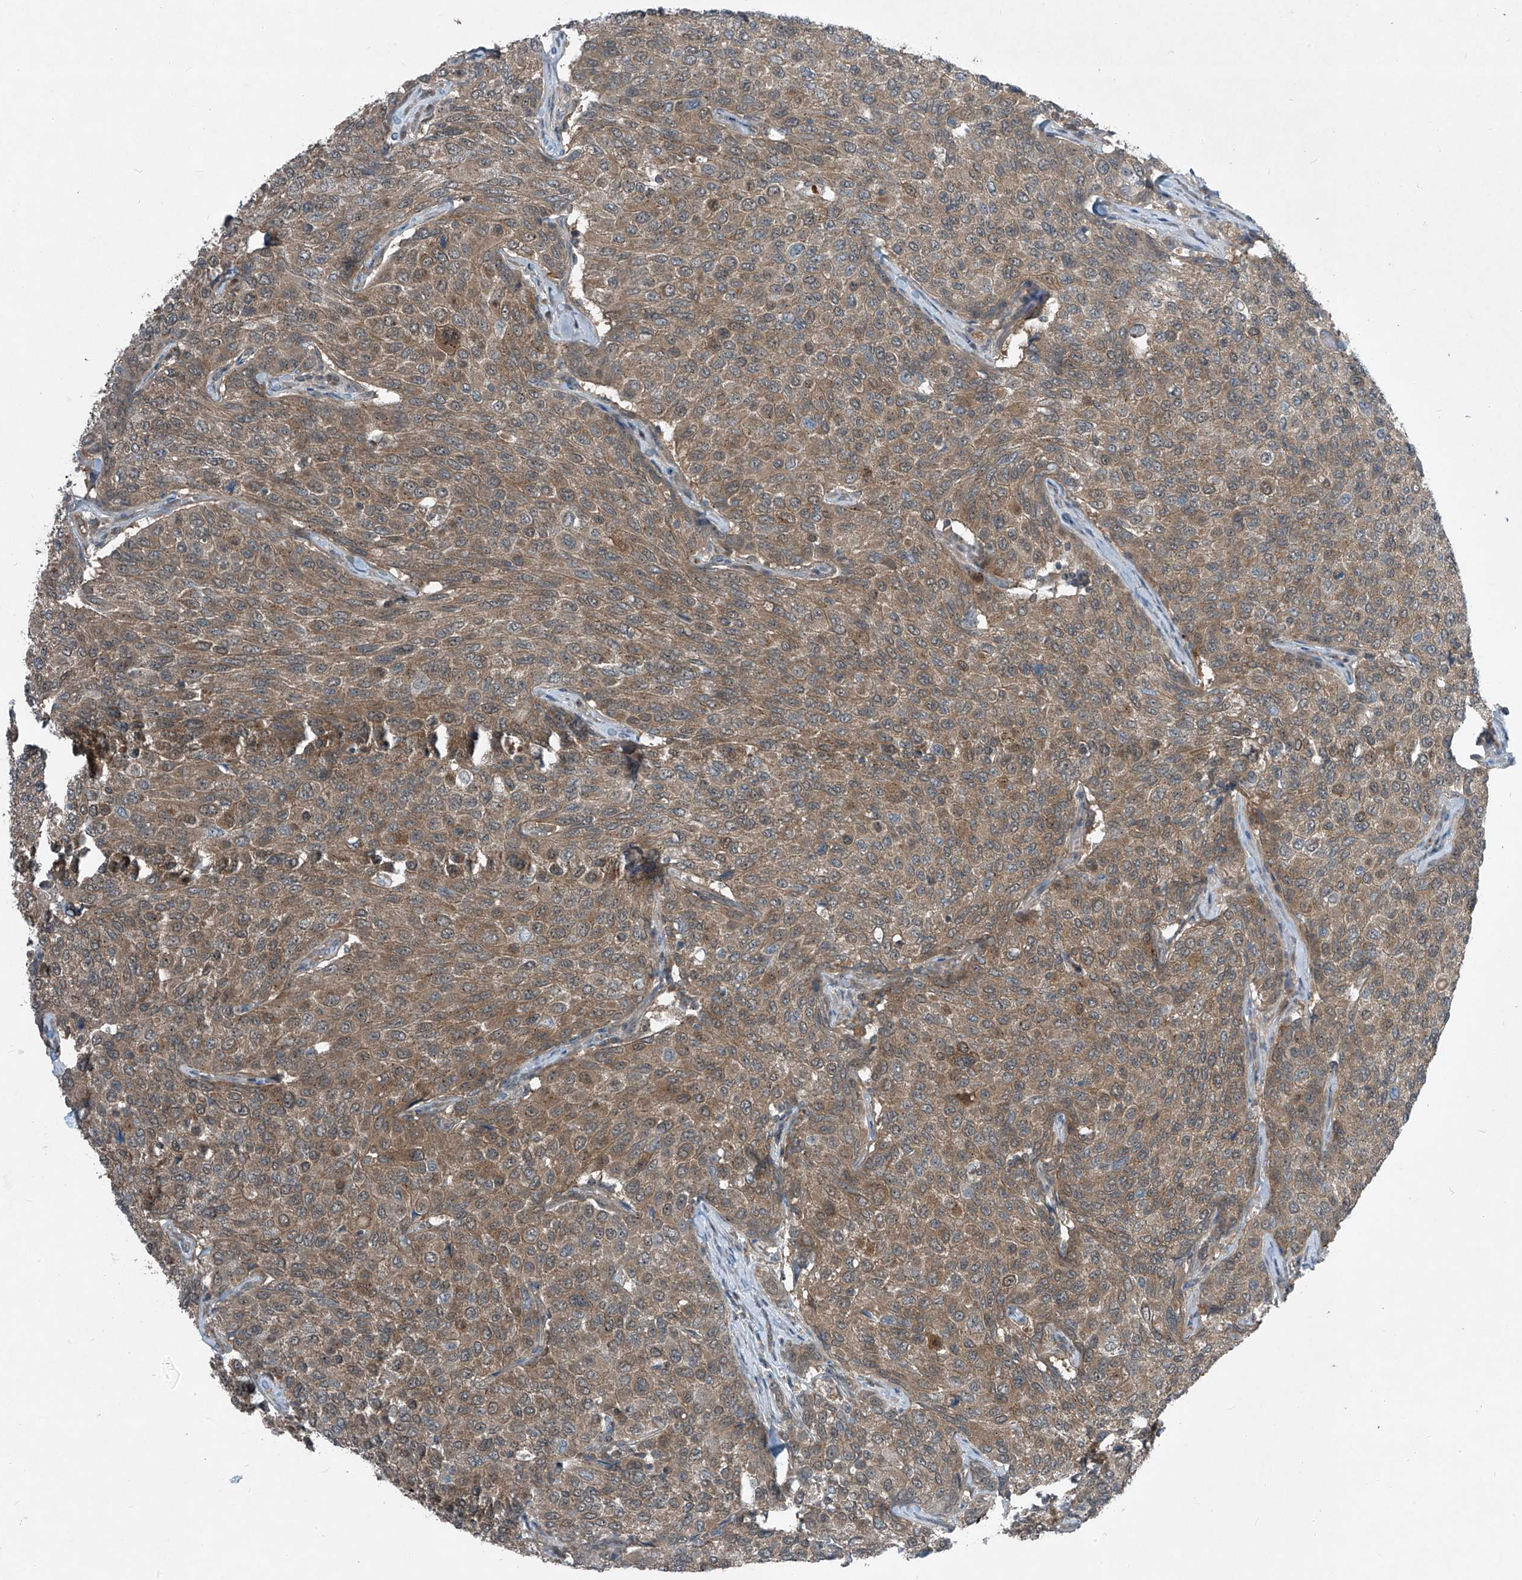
{"staining": {"intensity": "weak", "quantity": ">75%", "location": "cytoplasmic/membranous"}, "tissue": "breast cancer", "cell_type": "Tumor cells", "image_type": "cancer", "snomed": [{"axis": "morphology", "description": "Duct carcinoma"}, {"axis": "topography", "description": "Breast"}], "caption": "A low amount of weak cytoplasmic/membranous expression is present in about >75% of tumor cells in breast cancer (intraductal carcinoma) tissue.", "gene": "PPCS", "patient": {"sex": "female", "age": 55}}